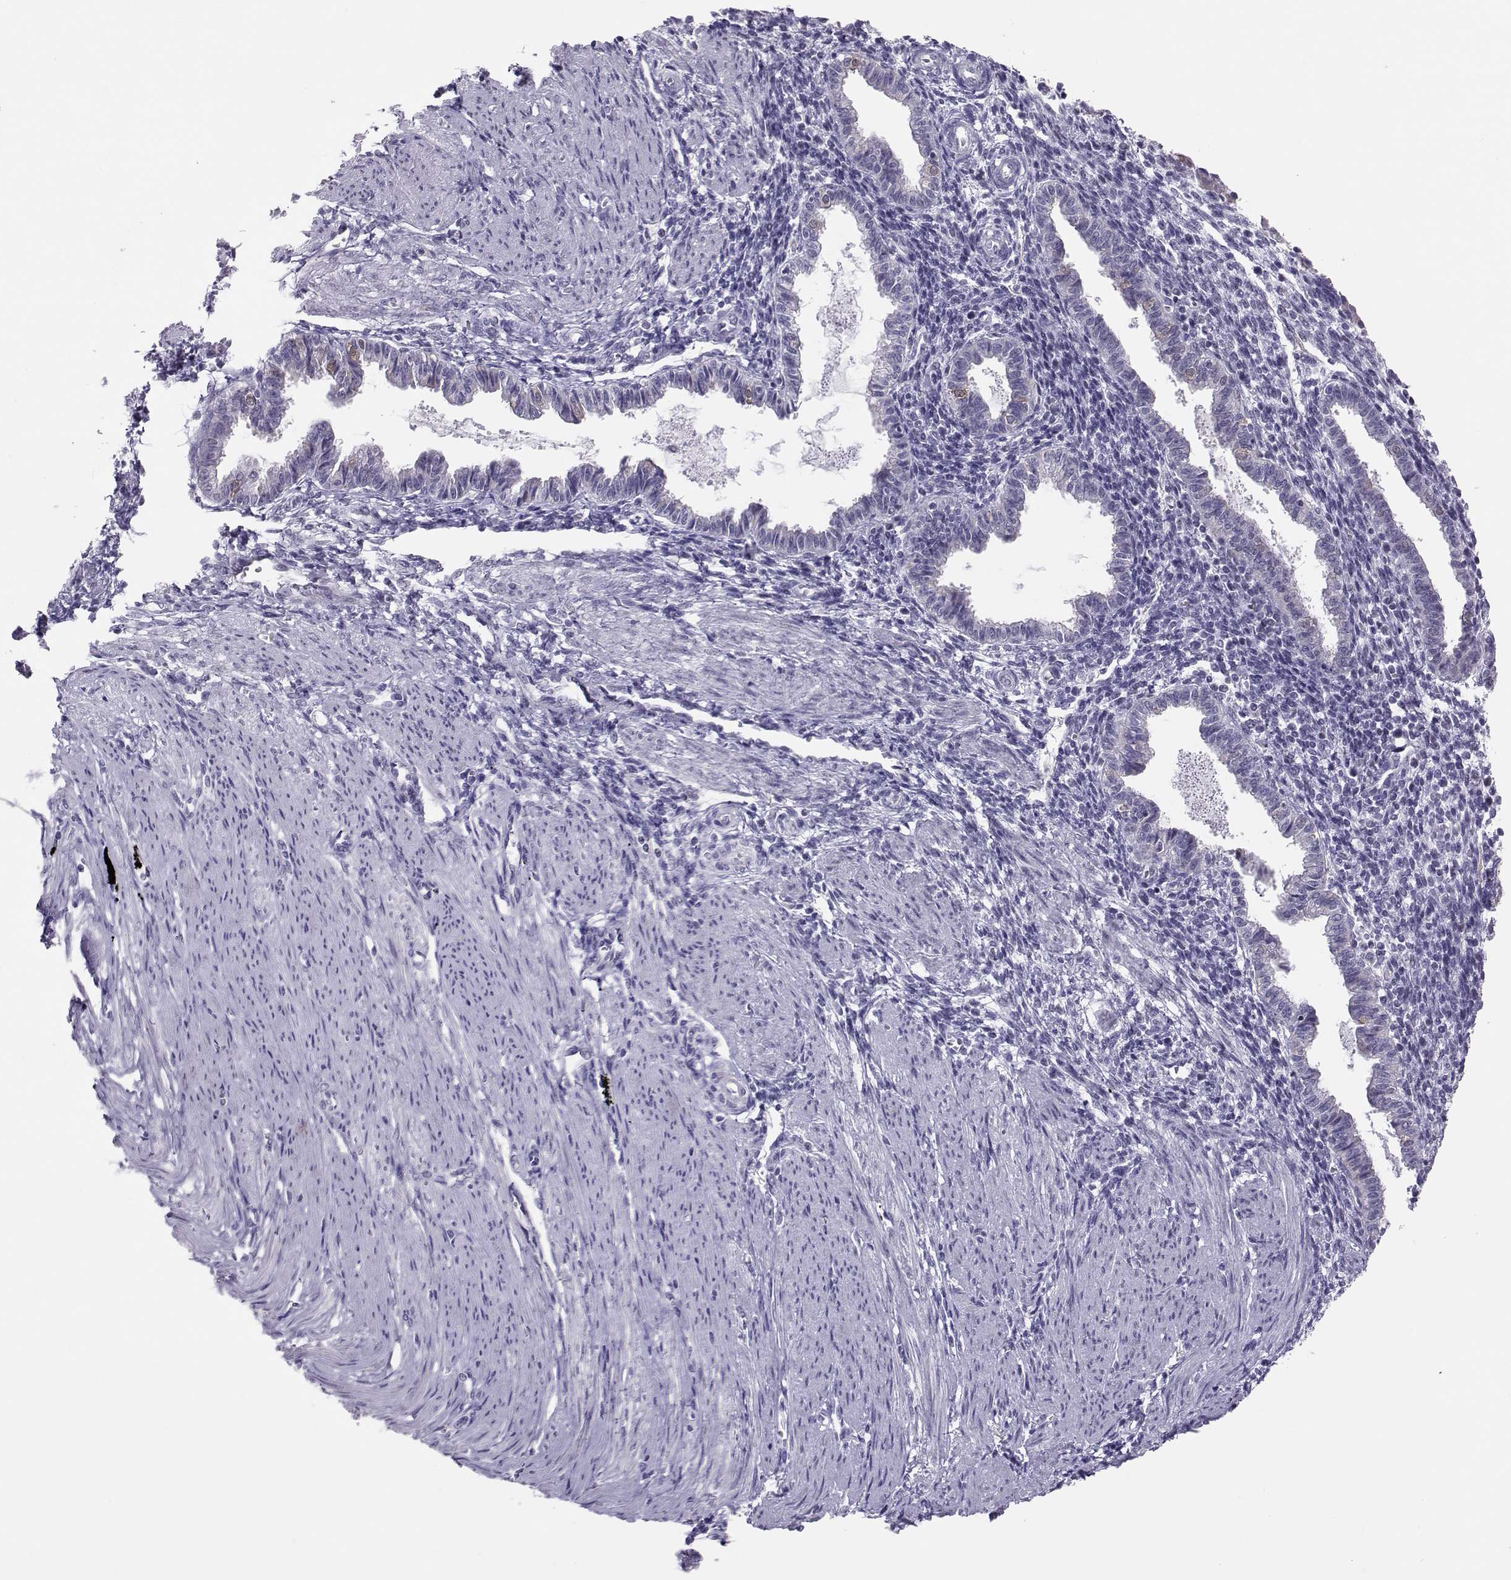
{"staining": {"intensity": "negative", "quantity": "none", "location": "none"}, "tissue": "endometrium", "cell_type": "Cells in endometrial stroma", "image_type": "normal", "snomed": [{"axis": "morphology", "description": "Normal tissue, NOS"}, {"axis": "topography", "description": "Endometrium"}], "caption": "High power microscopy micrograph of an IHC micrograph of normal endometrium, revealing no significant positivity in cells in endometrial stroma.", "gene": "DNAAF1", "patient": {"sex": "female", "age": 37}}